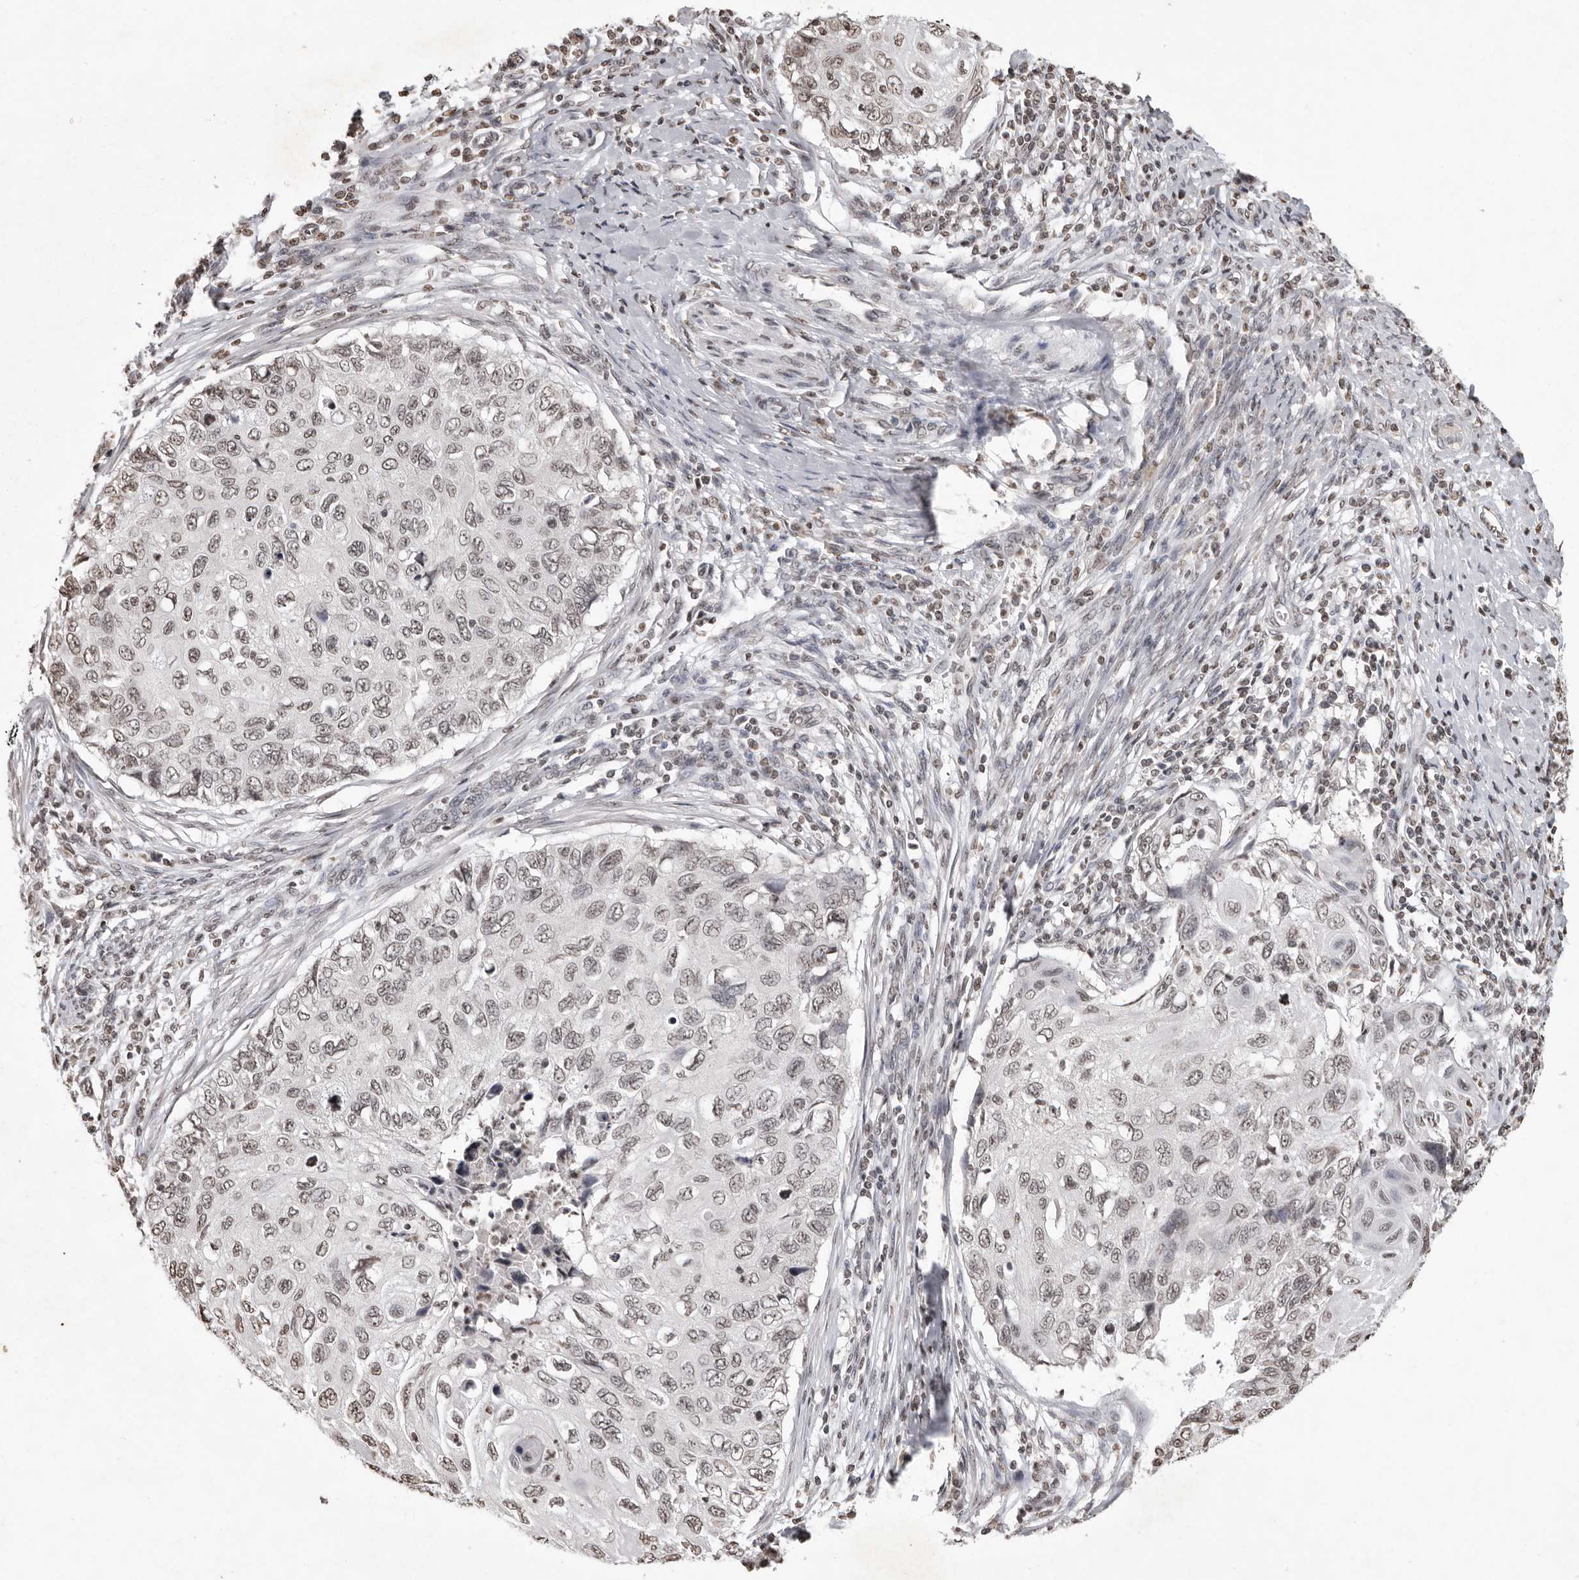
{"staining": {"intensity": "weak", "quantity": "25%-75%", "location": "nuclear"}, "tissue": "cervical cancer", "cell_type": "Tumor cells", "image_type": "cancer", "snomed": [{"axis": "morphology", "description": "Squamous cell carcinoma, NOS"}, {"axis": "topography", "description": "Cervix"}], "caption": "This histopathology image displays immunohistochemistry staining of human cervical squamous cell carcinoma, with low weak nuclear expression in about 25%-75% of tumor cells.", "gene": "WDR45", "patient": {"sex": "female", "age": 70}}